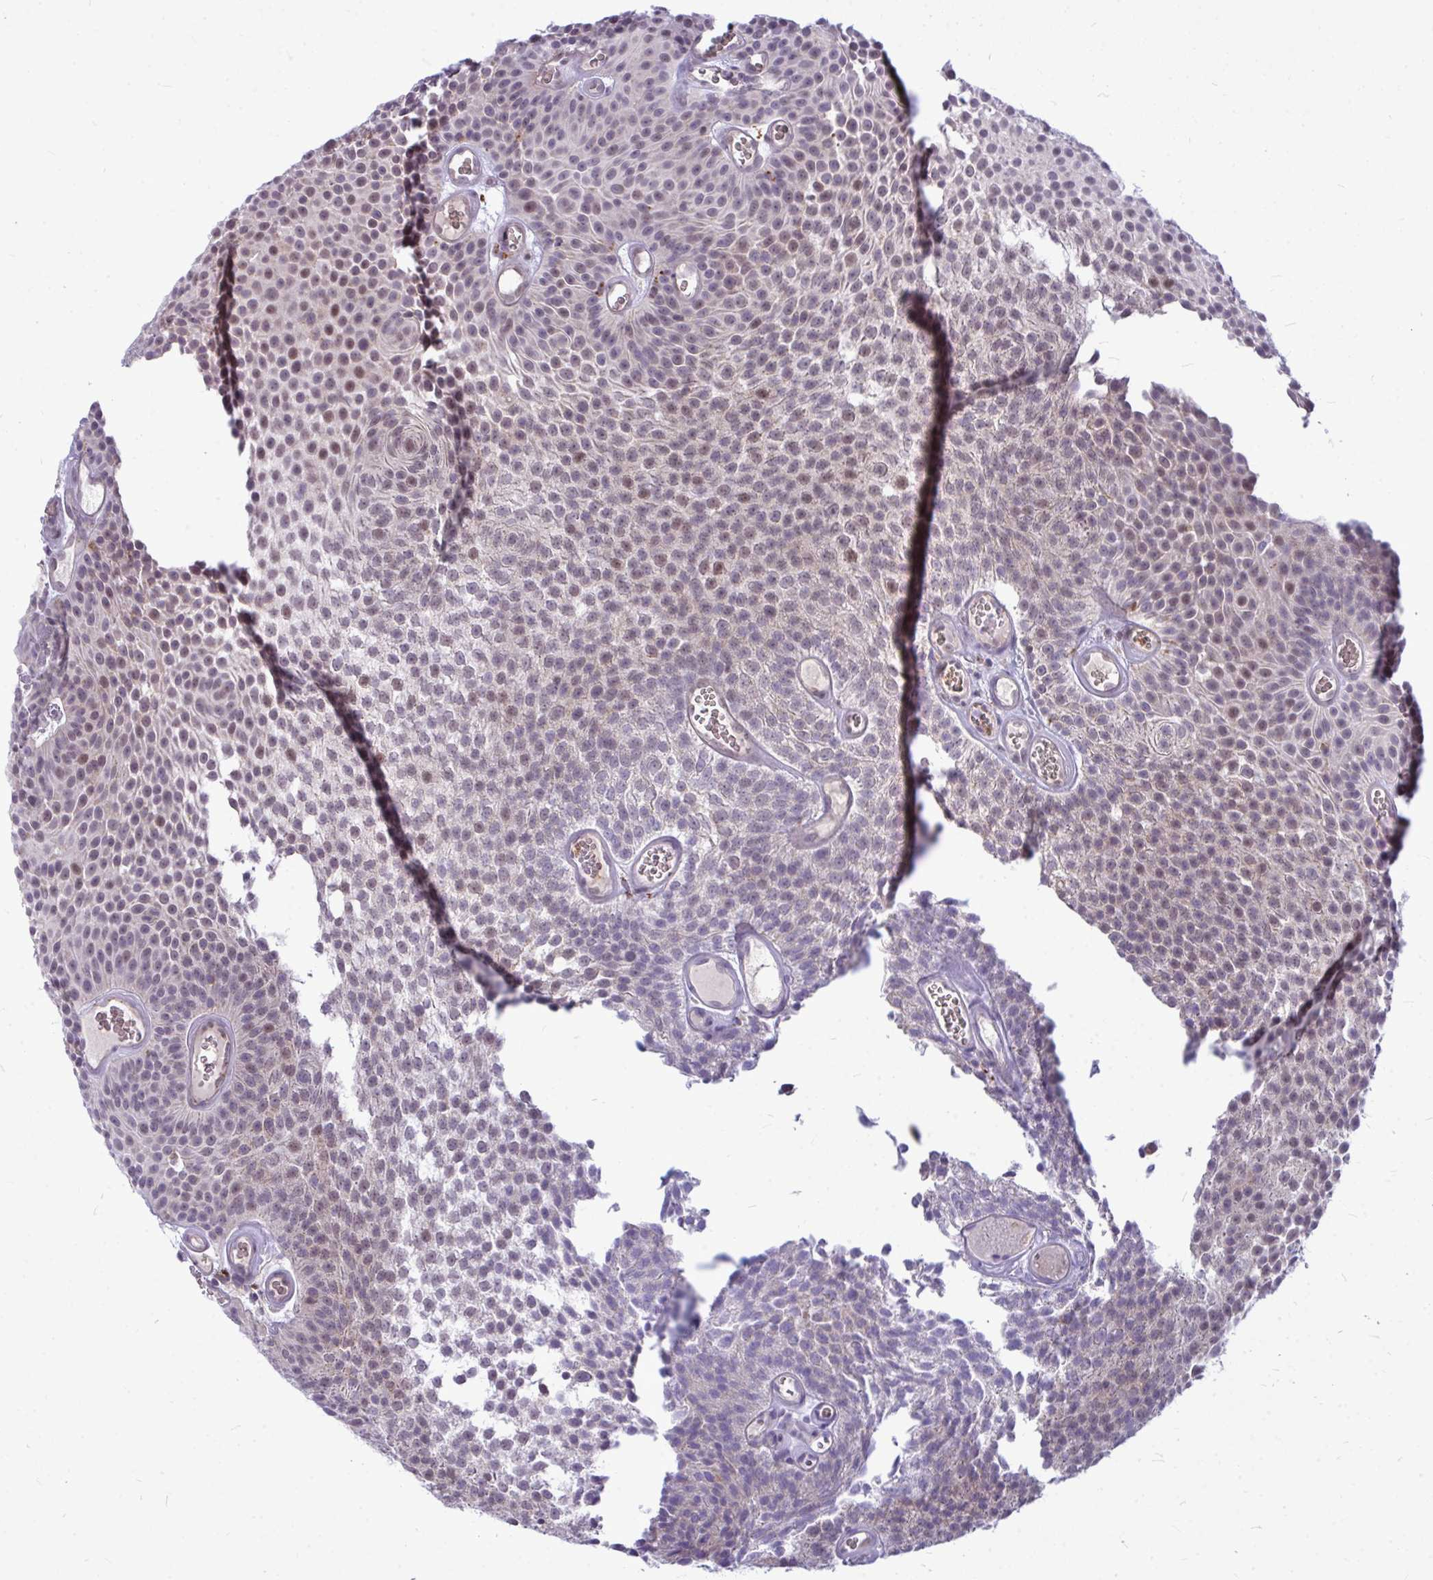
{"staining": {"intensity": "moderate", "quantity": "<25%", "location": "nuclear"}, "tissue": "urothelial cancer", "cell_type": "Tumor cells", "image_type": "cancer", "snomed": [{"axis": "morphology", "description": "Urothelial carcinoma, Low grade"}, {"axis": "topography", "description": "Urinary bladder"}], "caption": "An immunohistochemistry photomicrograph of tumor tissue is shown. Protein staining in brown shows moderate nuclear positivity in urothelial cancer within tumor cells. Nuclei are stained in blue.", "gene": "ZSCAN25", "patient": {"sex": "male", "age": 82}}